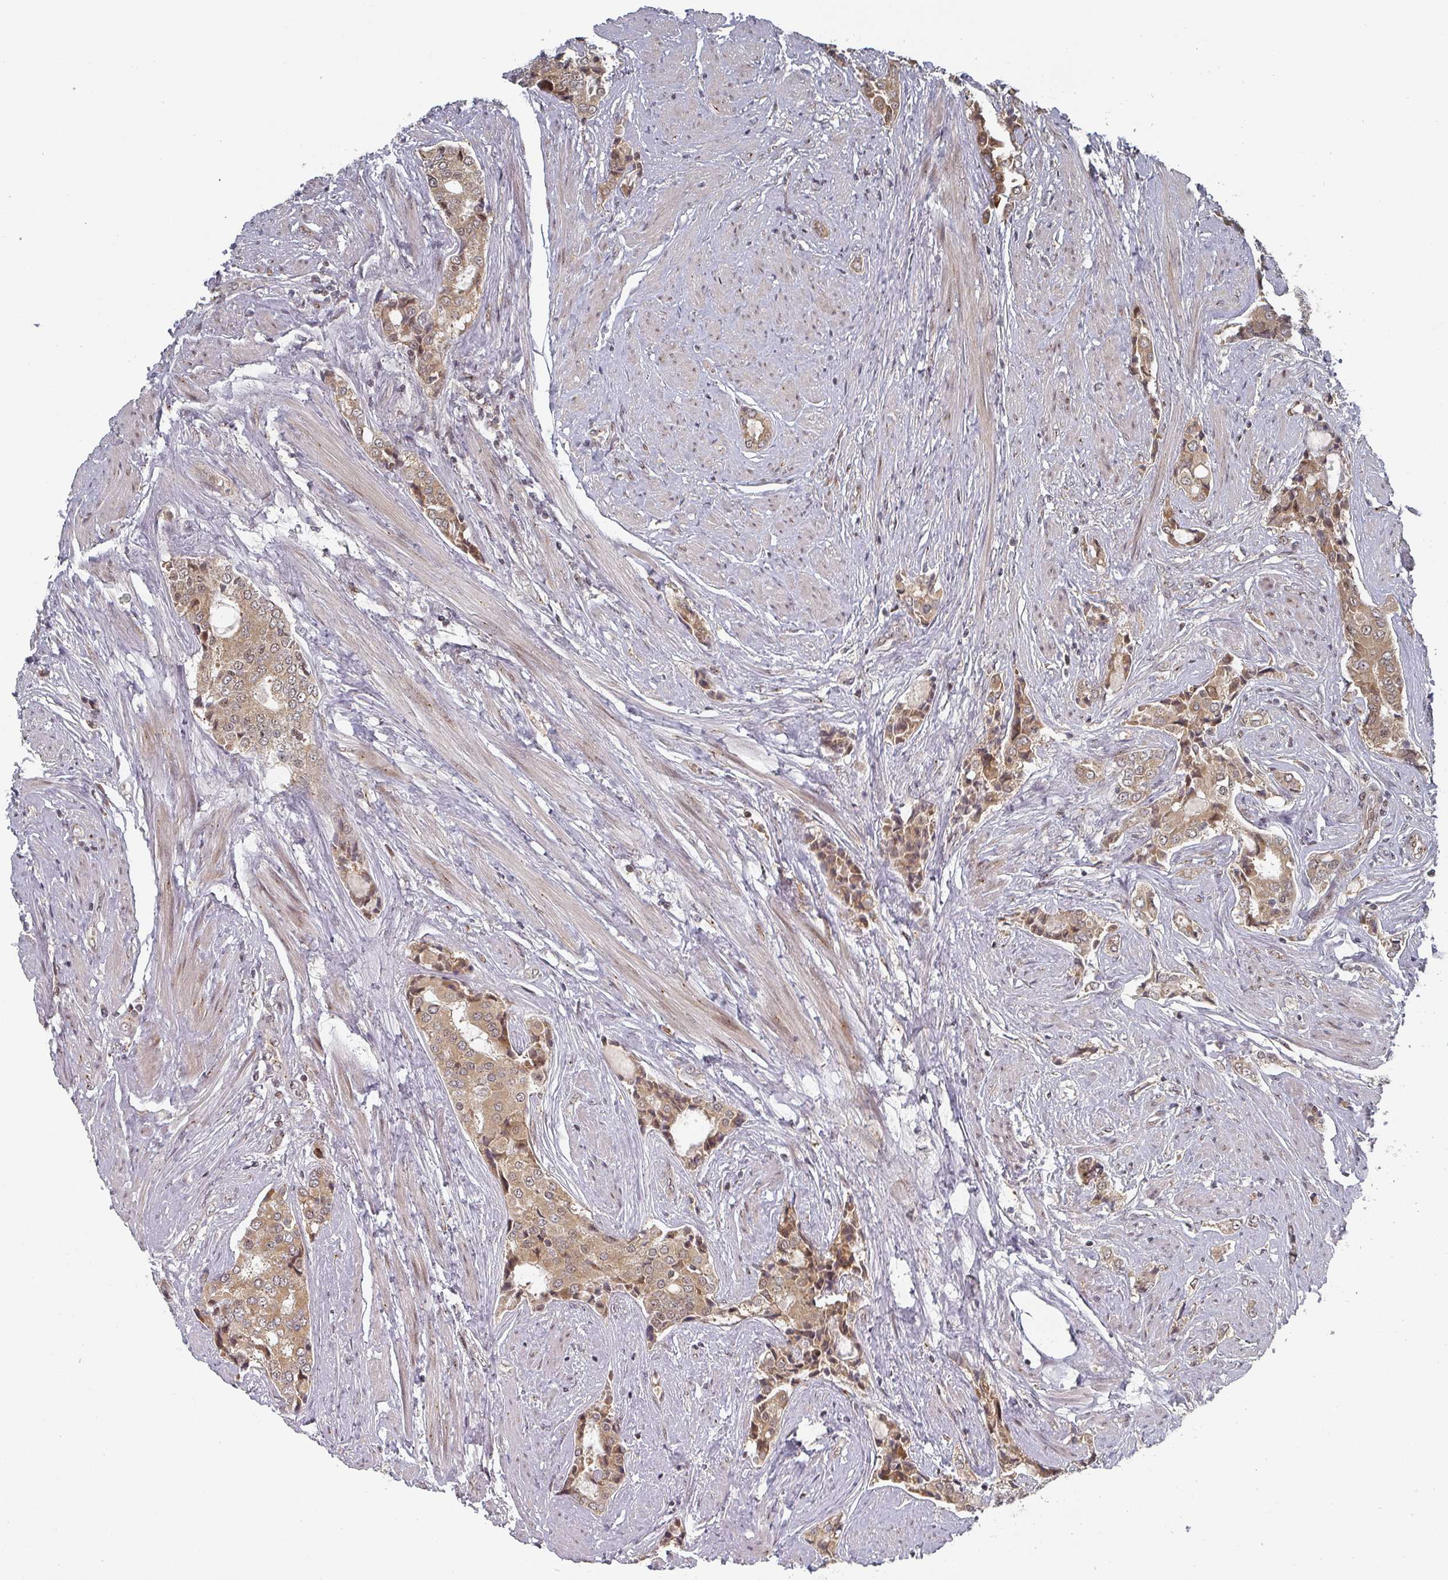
{"staining": {"intensity": "moderate", "quantity": ">75%", "location": "cytoplasmic/membranous,nuclear"}, "tissue": "prostate cancer", "cell_type": "Tumor cells", "image_type": "cancer", "snomed": [{"axis": "morphology", "description": "Adenocarcinoma, High grade"}, {"axis": "topography", "description": "Prostate"}], "caption": "Protein expression analysis of high-grade adenocarcinoma (prostate) shows moderate cytoplasmic/membranous and nuclear positivity in about >75% of tumor cells. (Stains: DAB in brown, nuclei in blue, Microscopy: brightfield microscopy at high magnification).", "gene": "KIF1C", "patient": {"sex": "male", "age": 71}}